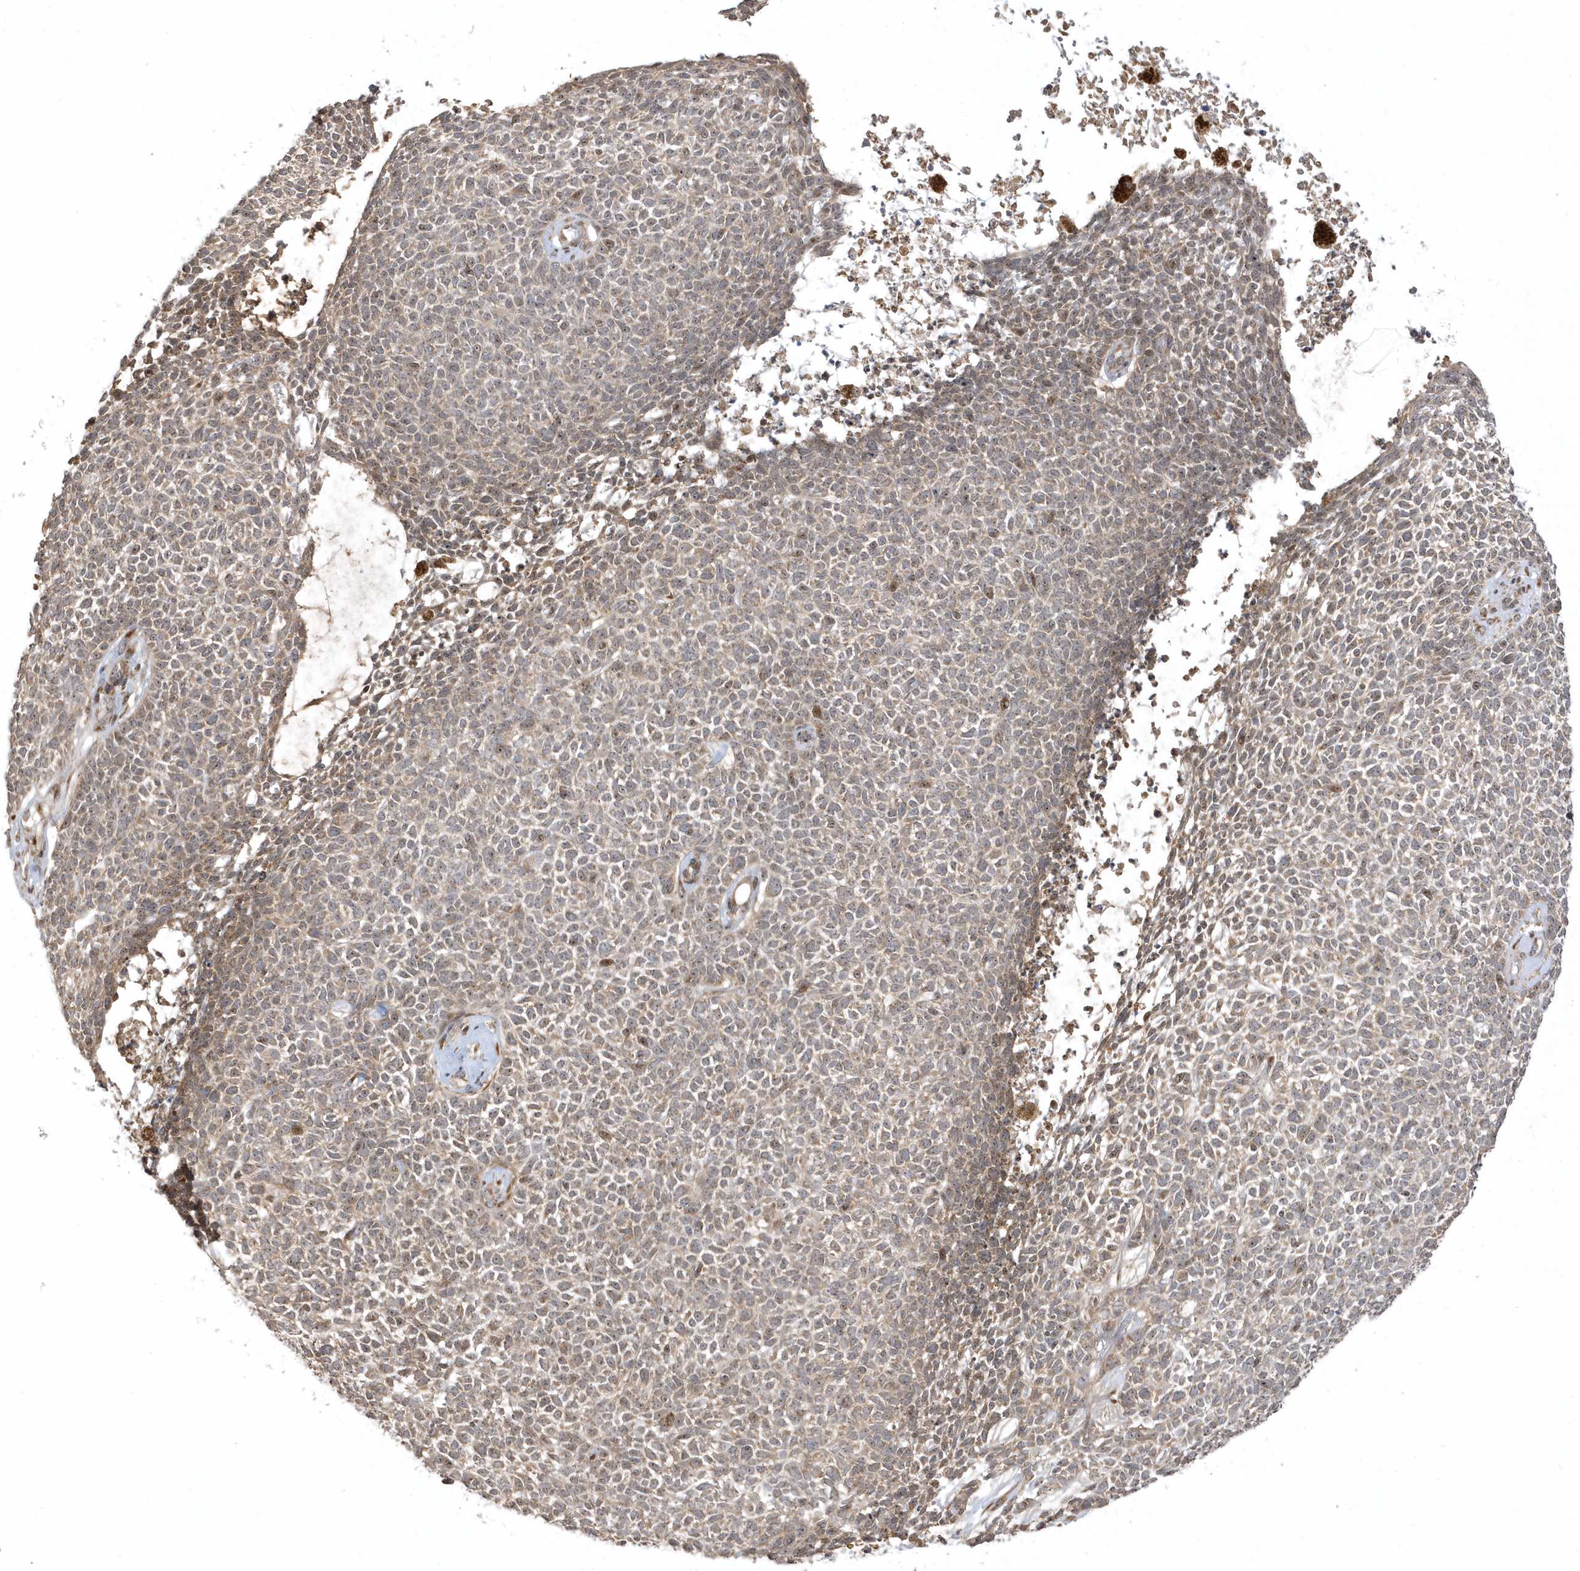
{"staining": {"intensity": "weak", "quantity": "25%-75%", "location": "cytoplasmic/membranous"}, "tissue": "skin cancer", "cell_type": "Tumor cells", "image_type": "cancer", "snomed": [{"axis": "morphology", "description": "Basal cell carcinoma"}, {"axis": "topography", "description": "Skin"}], "caption": "Immunohistochemistry staining of skin cancer, which exhibits low levels of weak cytoplasmic/membranous staining in approximately 25%-75% of tumor cells indicating weak cytoplasmic/membranous protein positivity. The staining was performed using DAB (3,3'-diaminobenzidine) (brown) for protein detection and nuclei were counterstained in hematoxylin (blue).", "gene": "ECM2", "patient": {"sex": "female", "age": 84}}